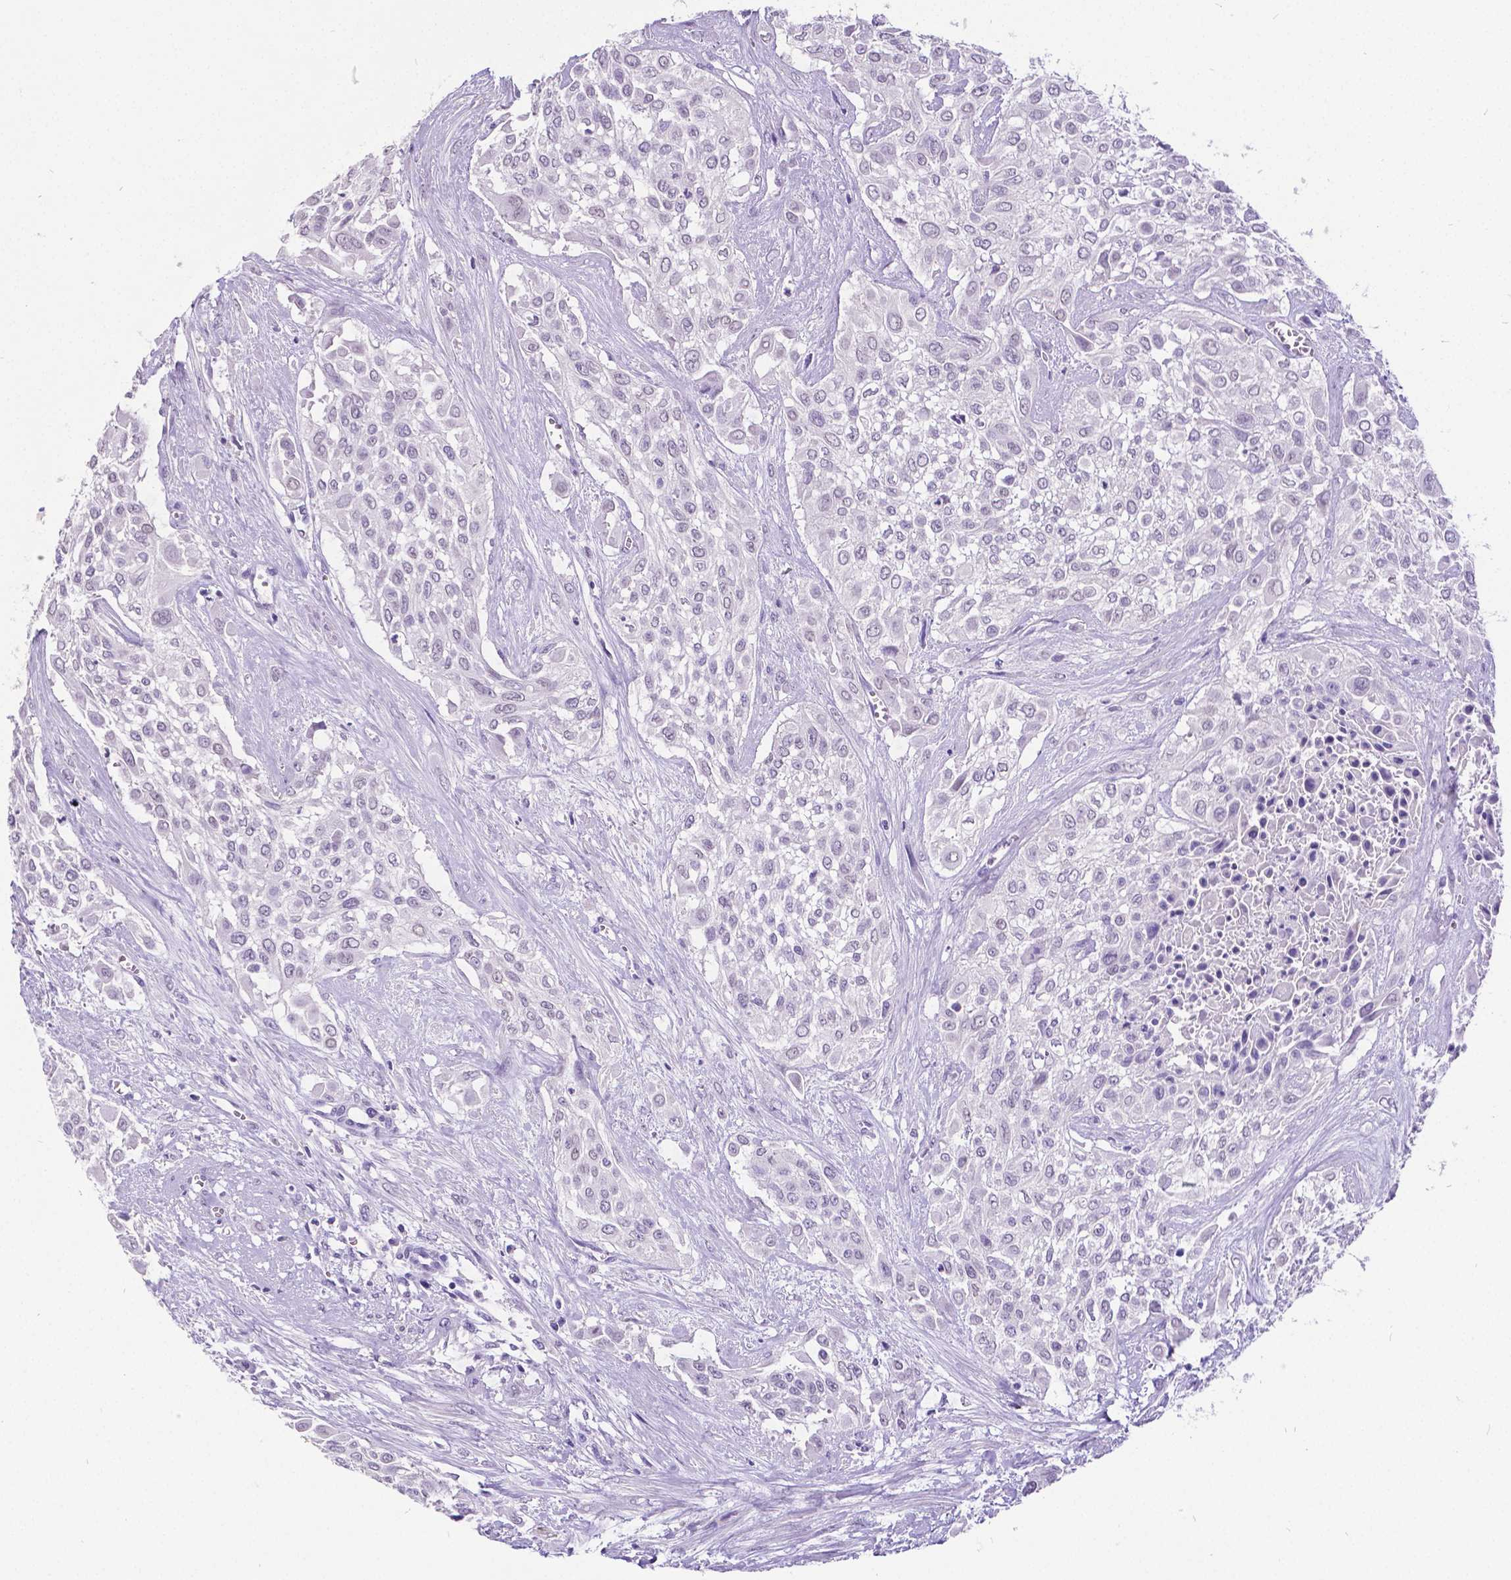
{"staining": {"intensity": "negative", "quantity": "none", "location": "none"}, "tissue": "urothelial cancer", "cell_type": "Tumor cells", "image_type": "cancer", "snomed": [{"axis": "morphology", "description": "Urothelial carcinoma, High grade"}, {"axis": "topography", "description": "Urinary bladder"}], "caption": "Urothelial carcinoma (high-grade) stained for a protein using IHC displays no staining tumor cells.", "gene": "SATB2", "patient": {"sex": "male", "age": 57}}